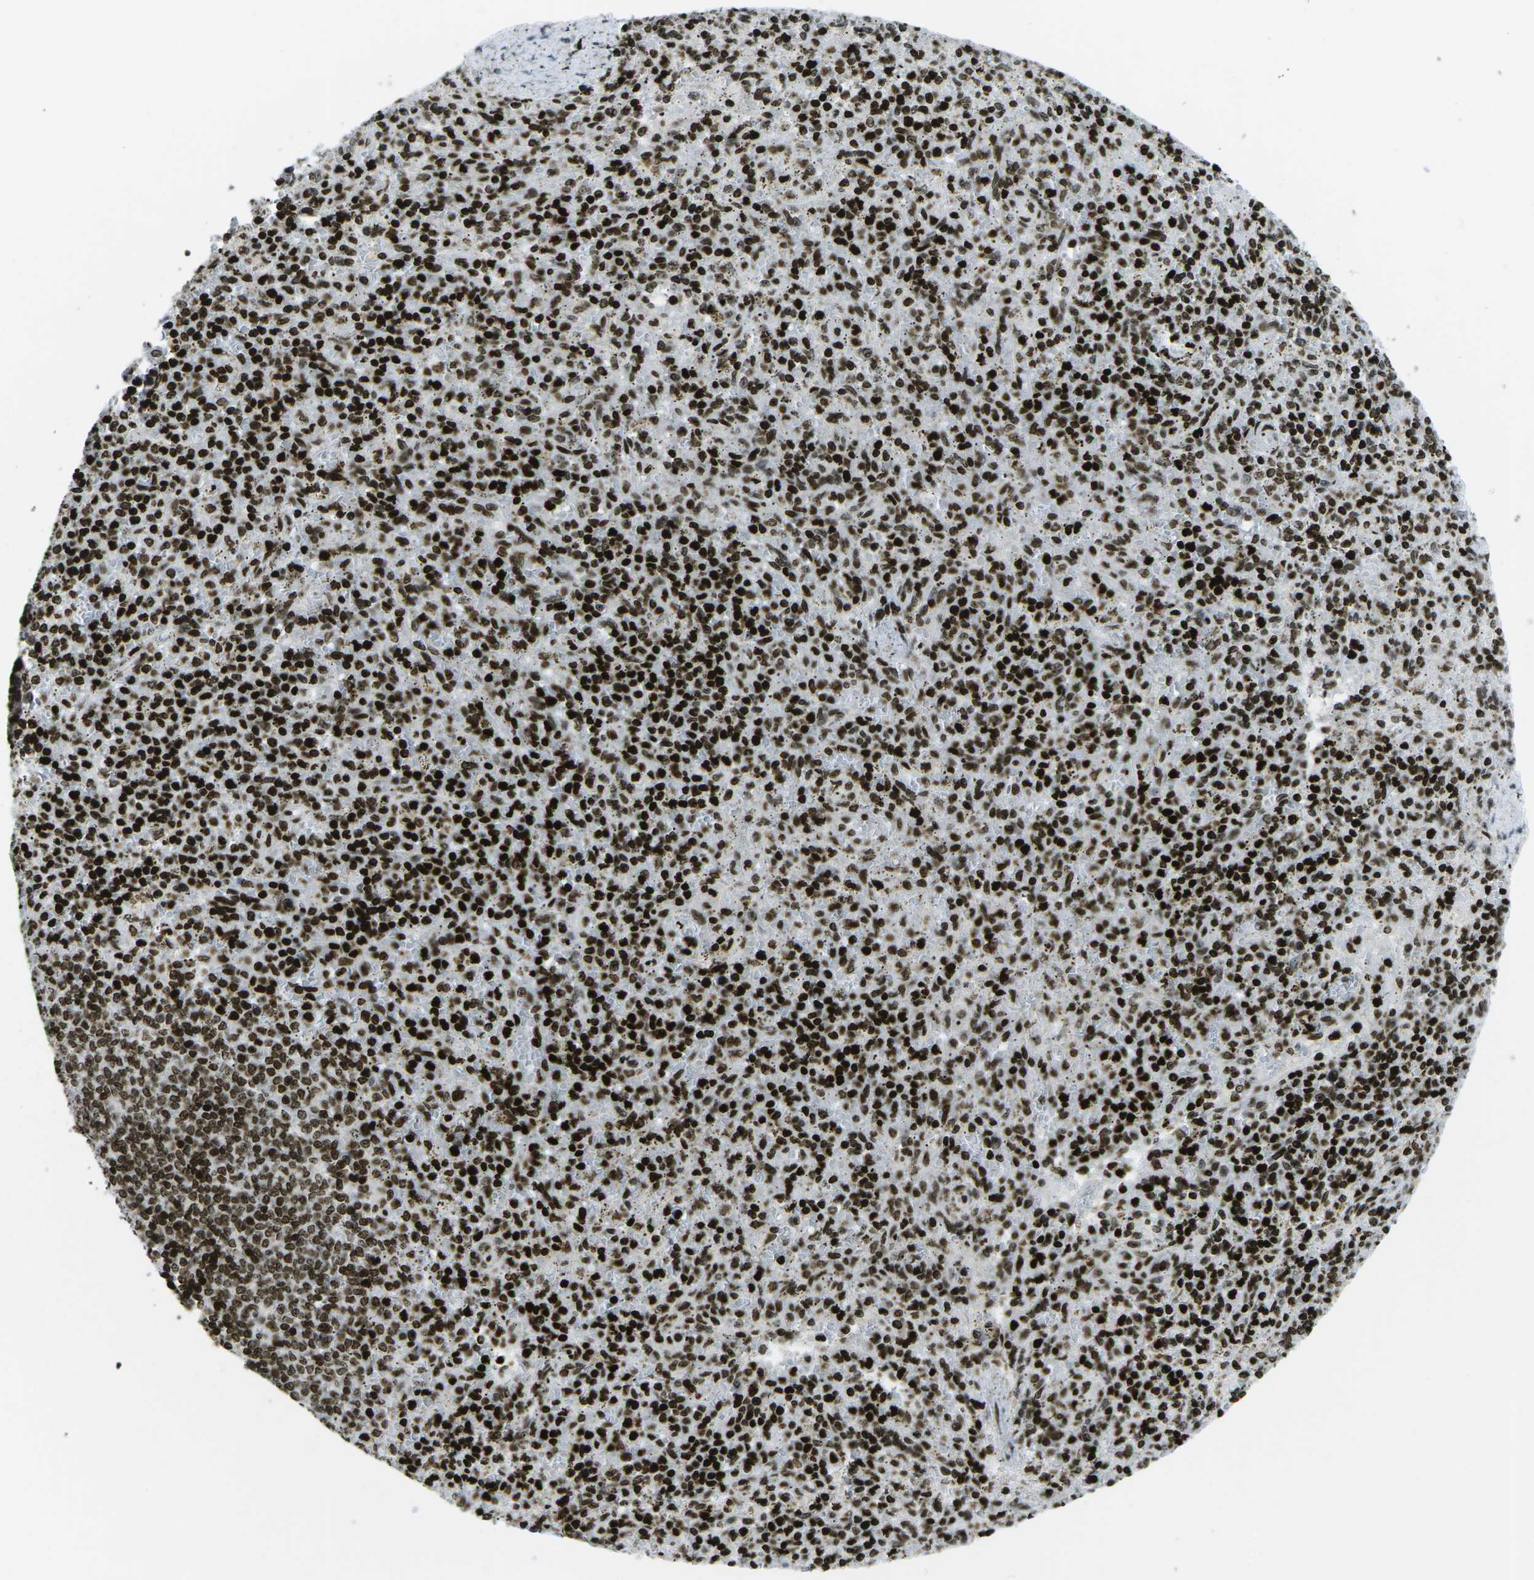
{"staining": {"intensity": "strong", "quantity": ">75%", "location": "nuclear"}, "tissue": "spleen", "cell_type": "Cells in red pulp", "image_type": "normal", "snomed": [{"axis": "morphology", "description": "Normal tissue, NOS"}, {"axis": "topography", "description": "Spleen"}], "caption": "Immunohistochemical staining of benign human spleen exhibits >75% levels of strong nuclear protein staining in approximately >75% of cells in red pulp. (DAB (3,3'-diaminobenzidine) IHC with brightfield microscopy, high magnification).", "gene": "EME1", "patient": {"sex": "male", "age": 72}}